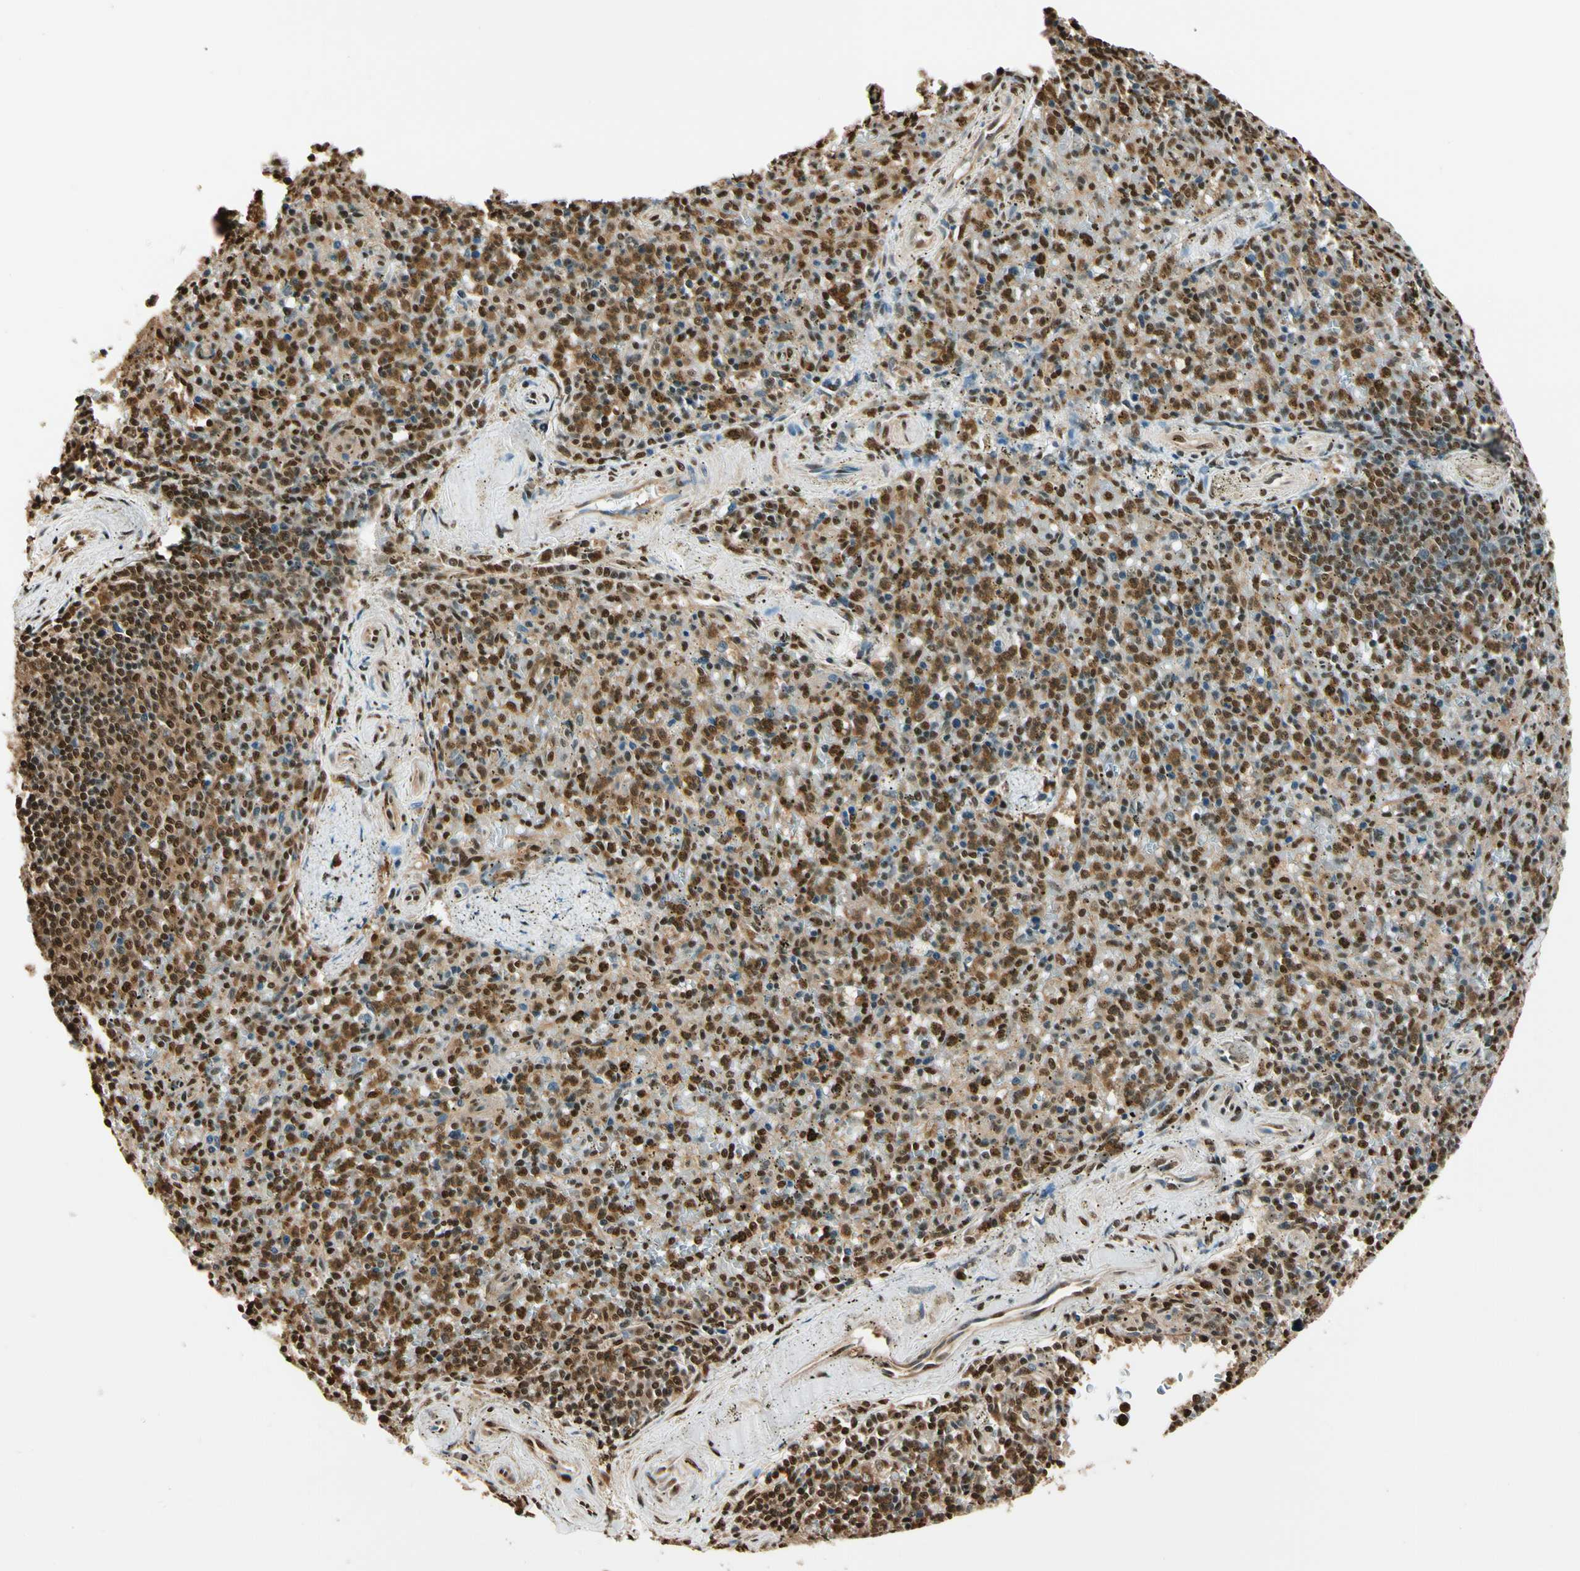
{"staining": {"intensity": "moderate", "quantity": ">75%", "location": "cytoplasmic/membranous,nuclear"}, "tissue": "spleen", "cell_type": "Cells in red pulp", "image_type": "normal", "snomed": [{"axis": "morphology", "description": "Normal tissue, NOS"}, {"axis": "topography", "description": "Spleen"}], "caption": "This histopathology image displays unremarkable spleen stained with IHC to label a protein in brown. The cytoplasmic/membranous,nuclear of cells in red pulp show moderate positivity for the protein. Nuclei are counter-stained blue.", "gene": "PNCK", "patient": {"sex": "male", "age": 72}}